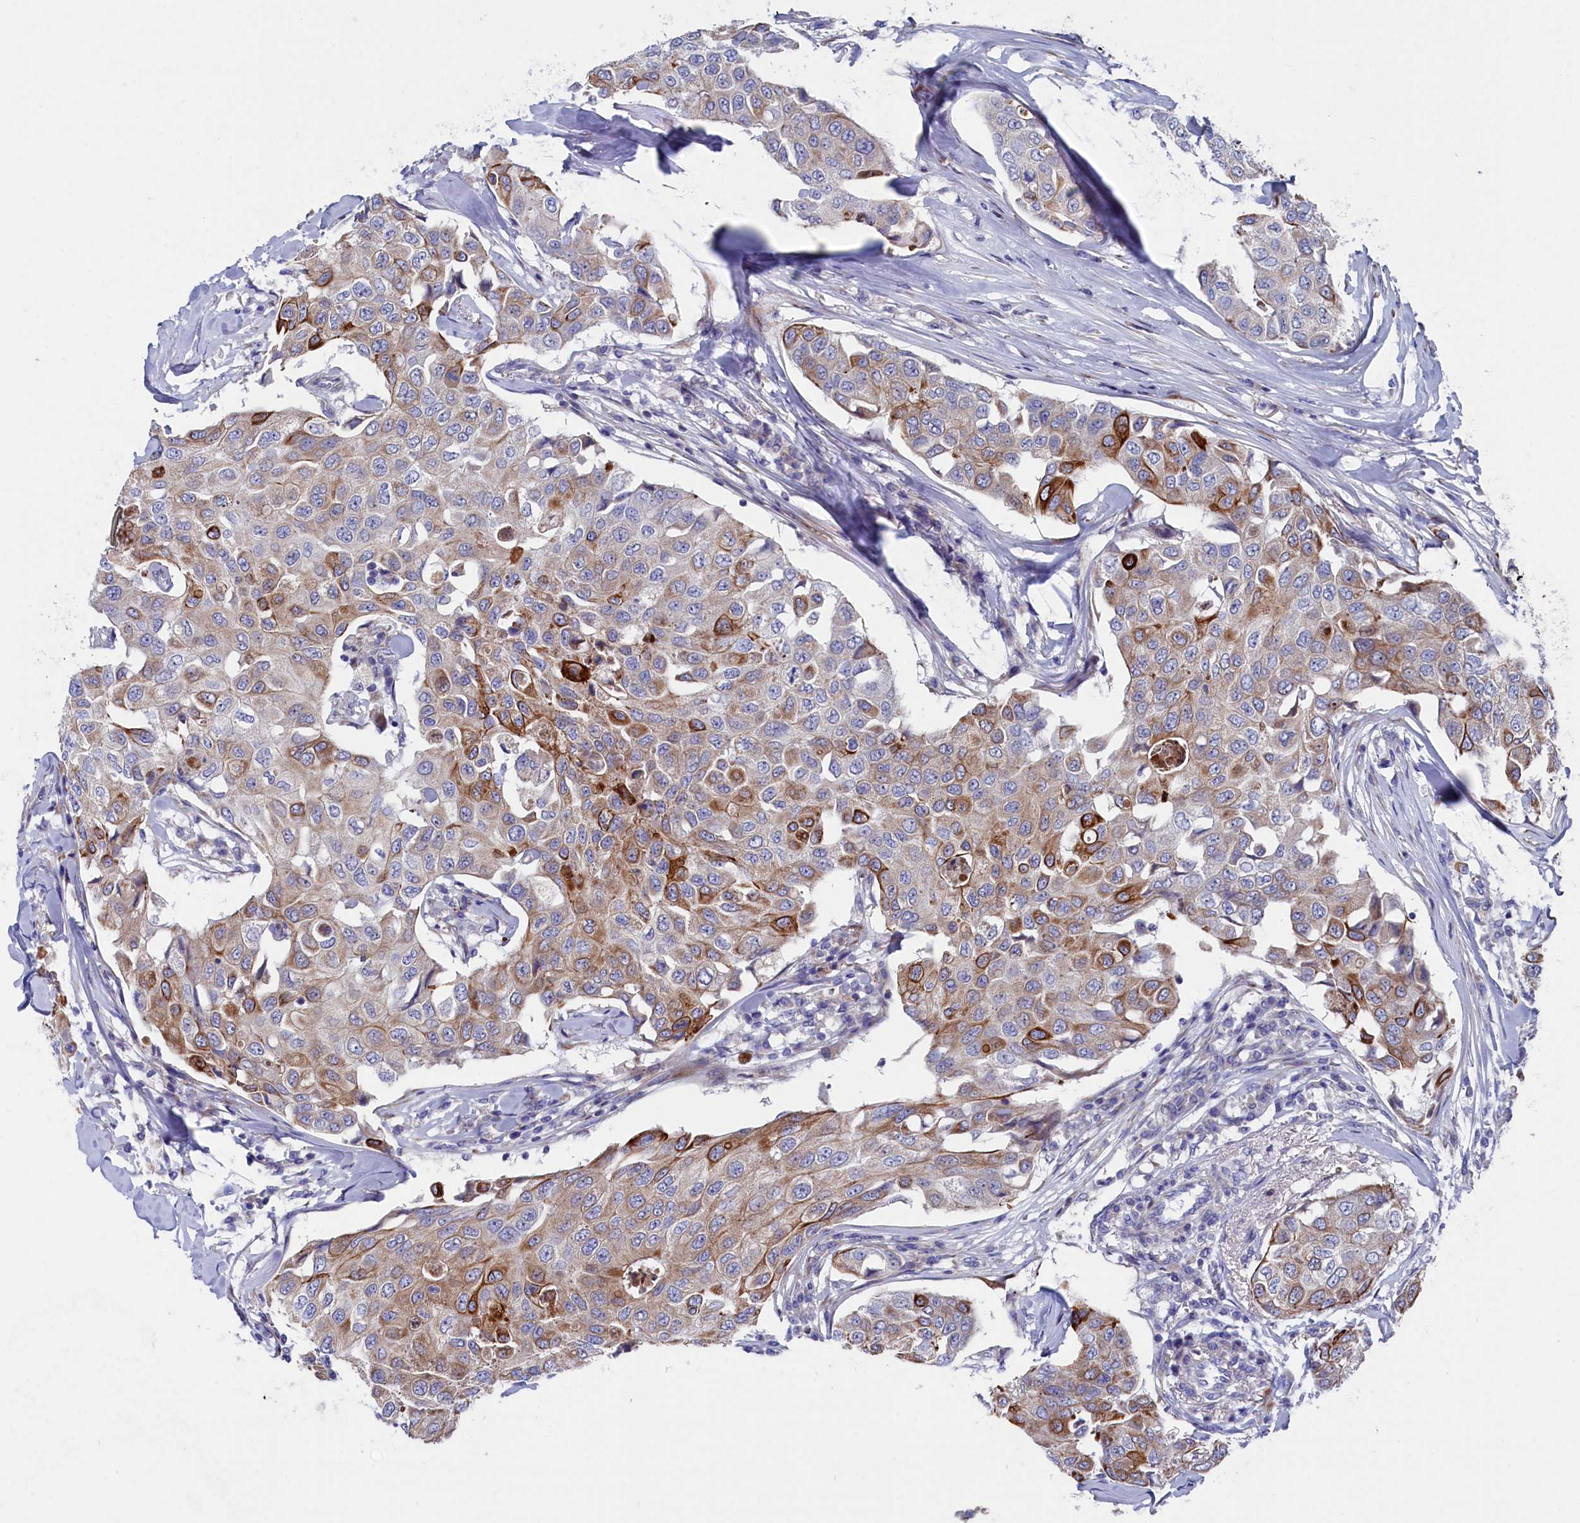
{"staining": {"intensity": "moderate", "quantity": ">75%", "location": "cytoplasmic/membranous"}, "tissue": "breast cancer", "cell_type": "Tumor cells", "image_type": "cancer", "snomed": [{"axis": "morphology", "description": "Duct carcinoma"}, {"axis": "topography", "description": "Breast"}], "caption": "Brown immunohistochemical staining in breast cancer shows moderate cytoplasmic/membranous staining in approximately >75% of tumor cells.", "gene": "NUDT7", "patient": {"sex": "female", "age": 80}}